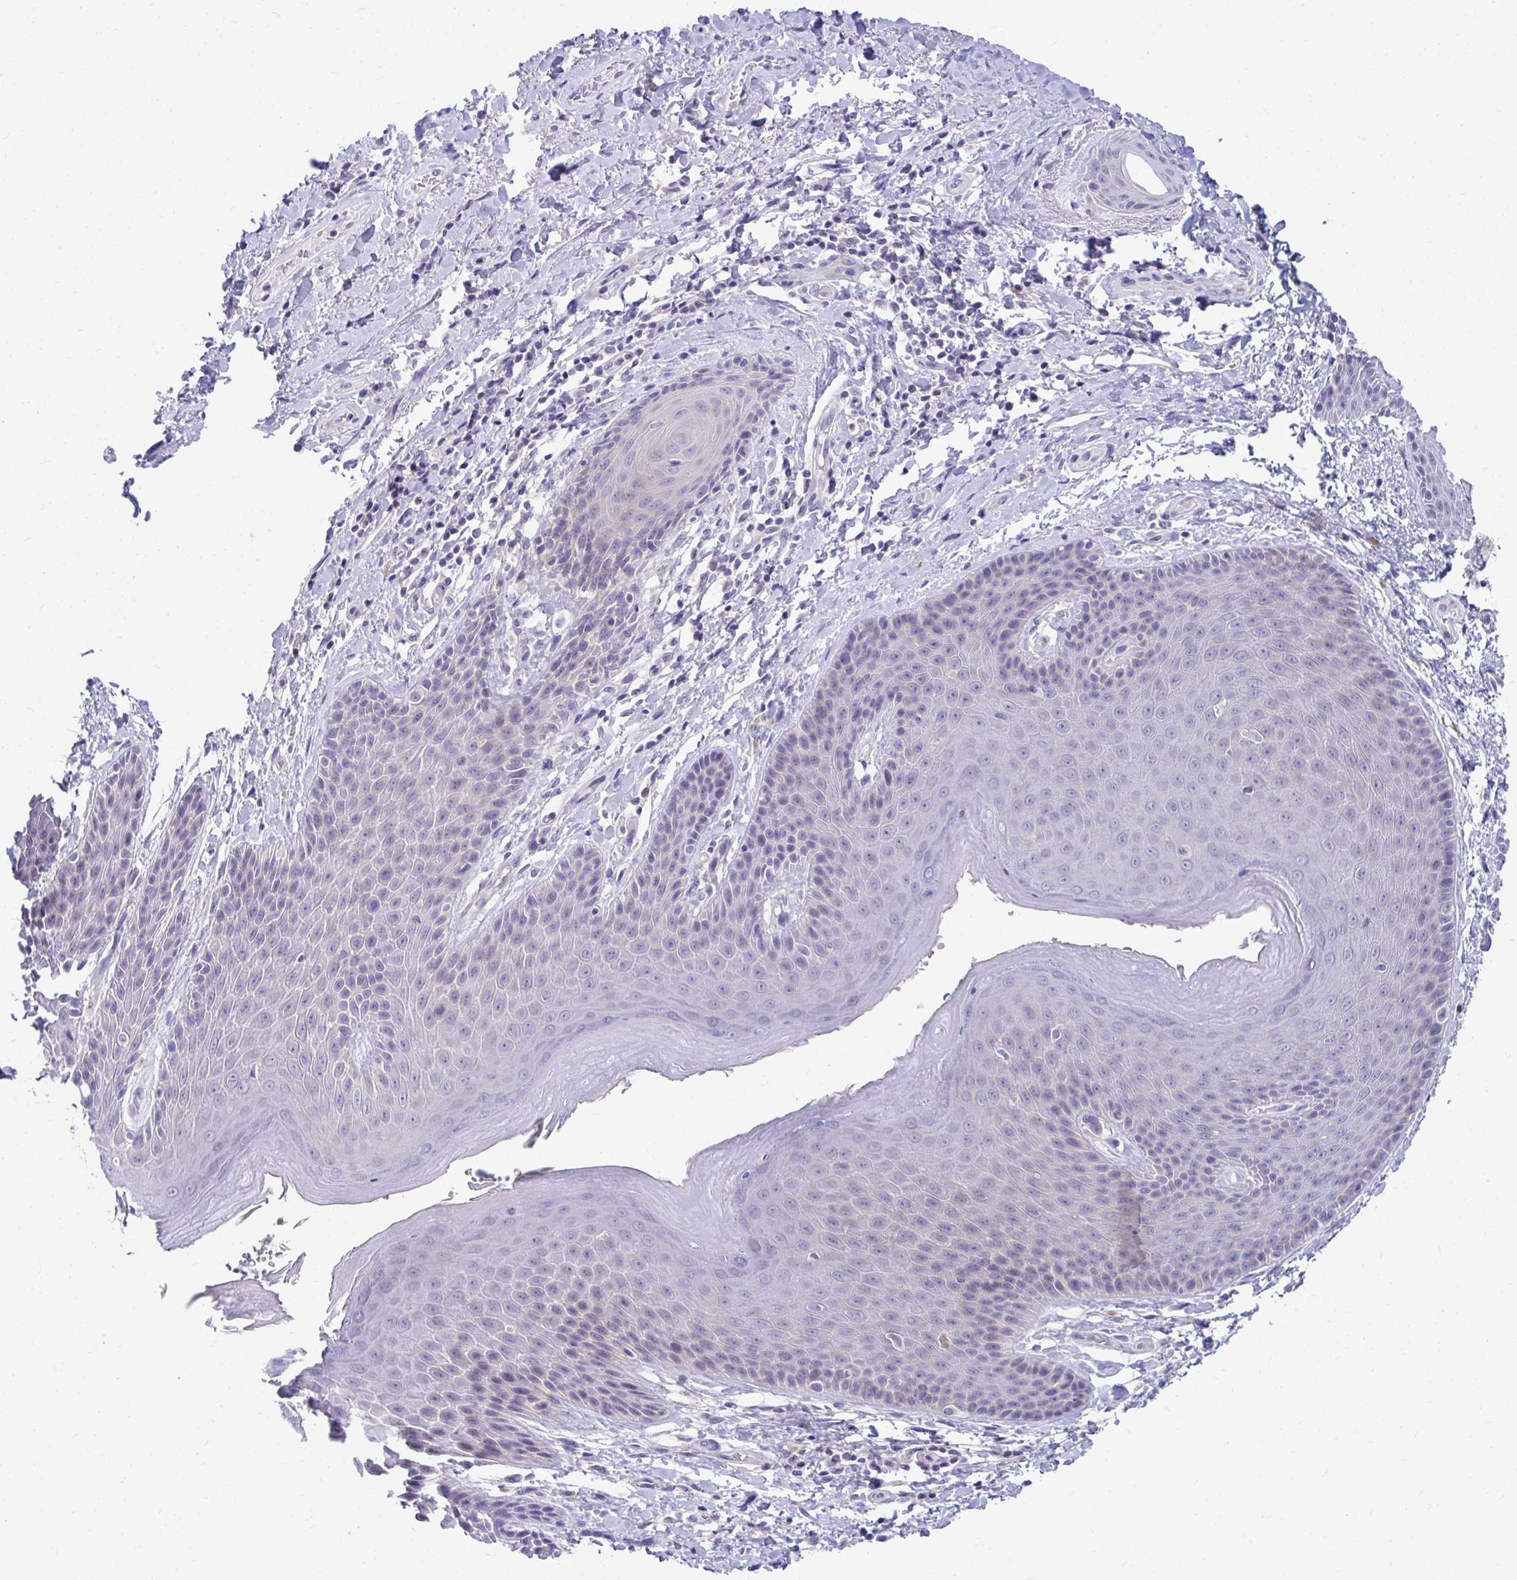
{"staining": {"intensity": "negative", "quantity": "none", "location": "none"}, "tissue": "skin", "cell_type": "Epidermal cells", "image_type": "normal", "snomed": [{"axis": "morphology", "description": "Normal tissue, NOS"}, {"axis": "topography", "description": "Anal"}, {"axis": "topography", "description": "Peripheral nerve tissue"}], "caption": "Immunohistochemistry (IHC) of normal human skin displays no positivity in epidermal cells.", "gene": "C19orf81", "patient": {"sex": "male", "age": 51}}